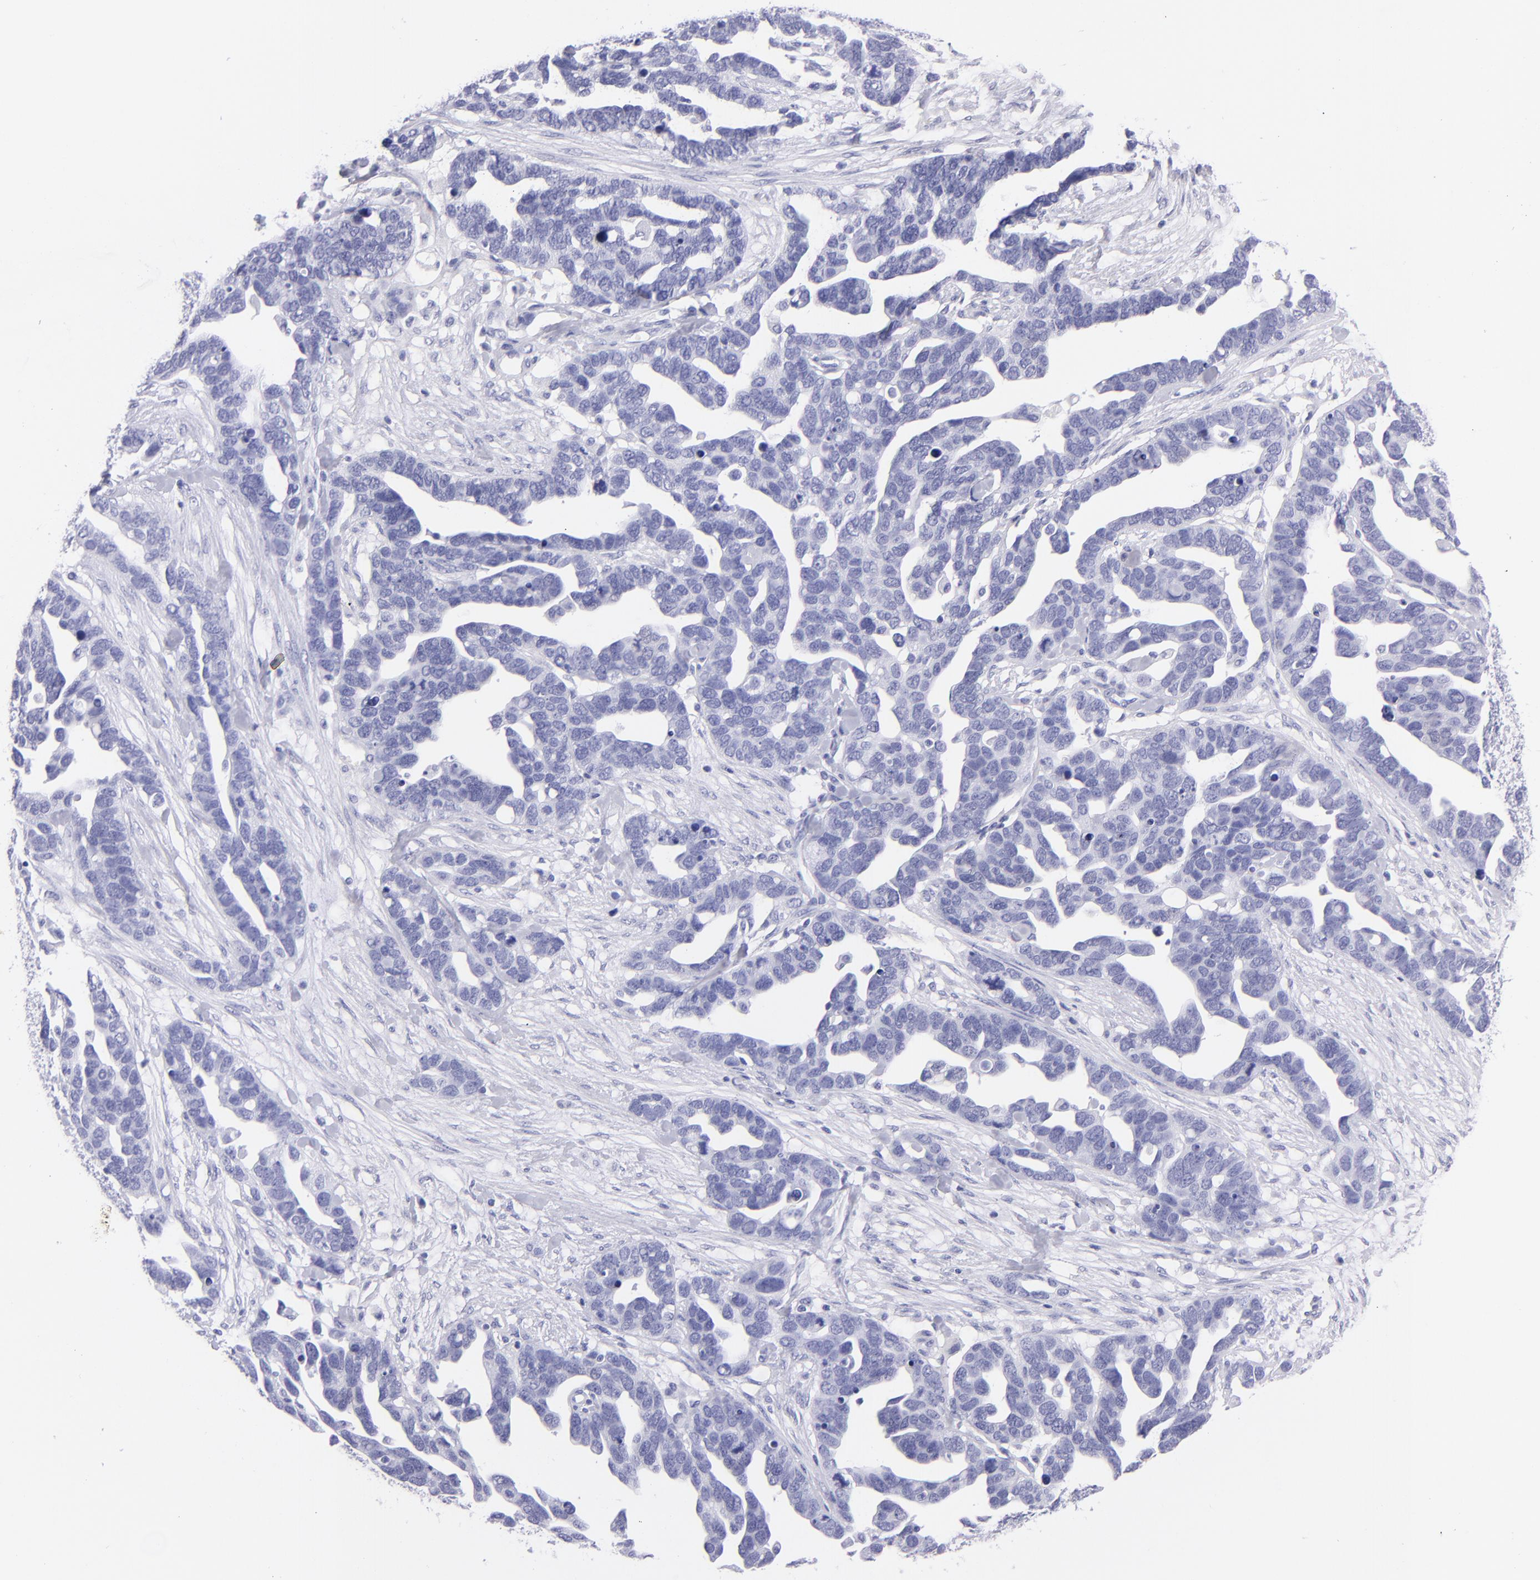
{"staining": {"intensity": "negative", "quantity": "none", "location": "none"}, "tissue": "ovarian cancer", "cell_type": "Tumor cells", "image_type": "cancer", "snomed": [{"axis": "morphology", "description": "Cystadenocarcinoma, serous, NOS"}, {"axis": "topography", "description": "Ovary"}], "caption": "A histopathology image of serous cystadenocarcinoma (ovarian) stained for a protein demonstrates no brown staining in tumor cells.", "gene": "PIP", "patient": {"sex": "female", "age": 54}}